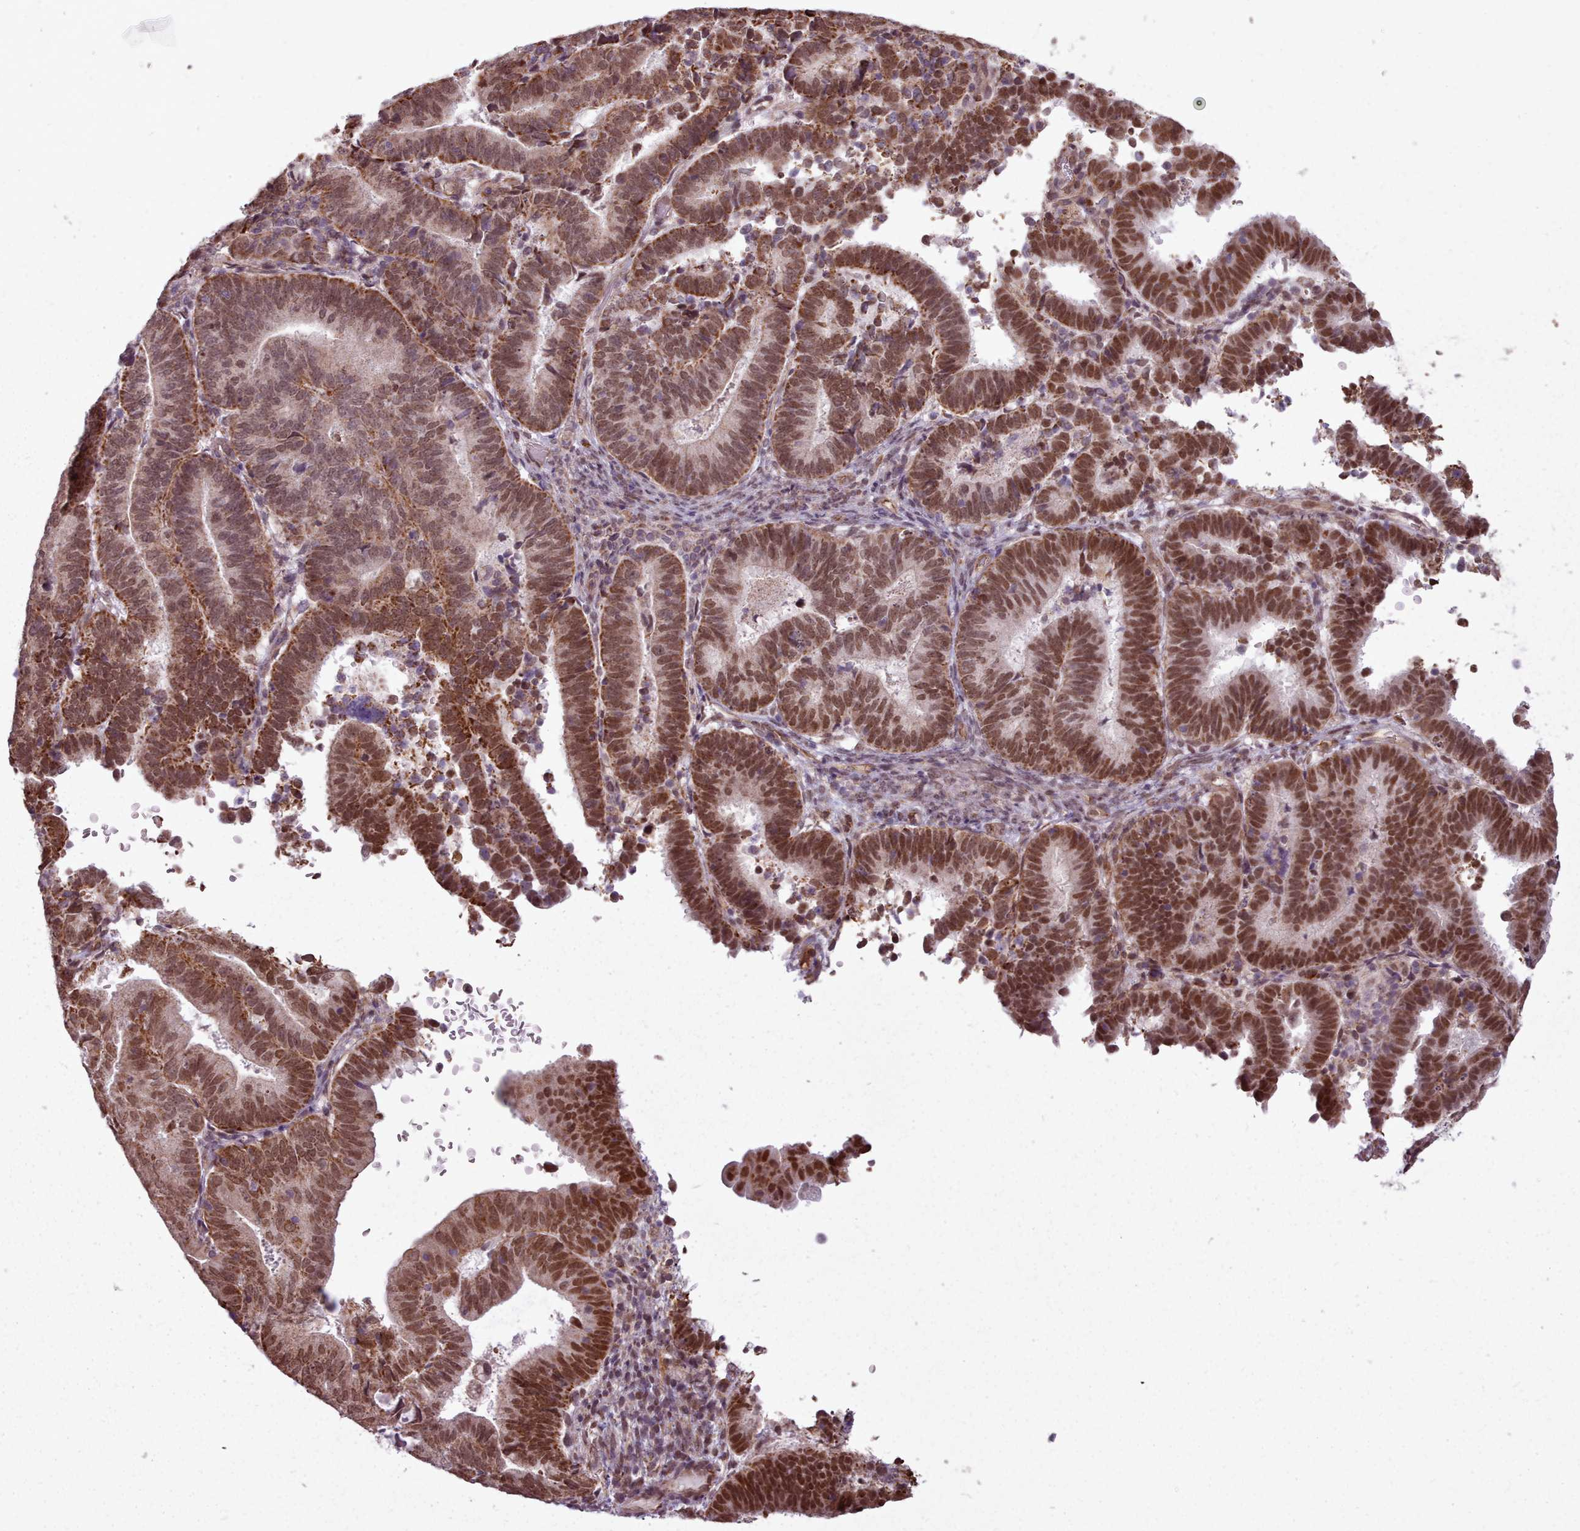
{"staining": {"intensity": "moderate", "quantity": ">75%", "location": "cytoplasmic/membranous,nuclear"}, "tissue": "endometrial cancer", "cell_type": "Tumor cells", "image_type": "cancer", "snomed": [{"axis": "morphology", "description": "Adenocarcinoma, NOS"}, {"axis": "topography", "description": "Endometrium"}], "caption": "Moderate cytoplasmic/membranous and nuclear positivity for a protein is appreciated in about >75% of tumor cells of endometrial cancer (adenocarcinoma) using immunohistochemistry.", "gene": "ZMYM4", "patient": {"sex": "female", "age": 70}}